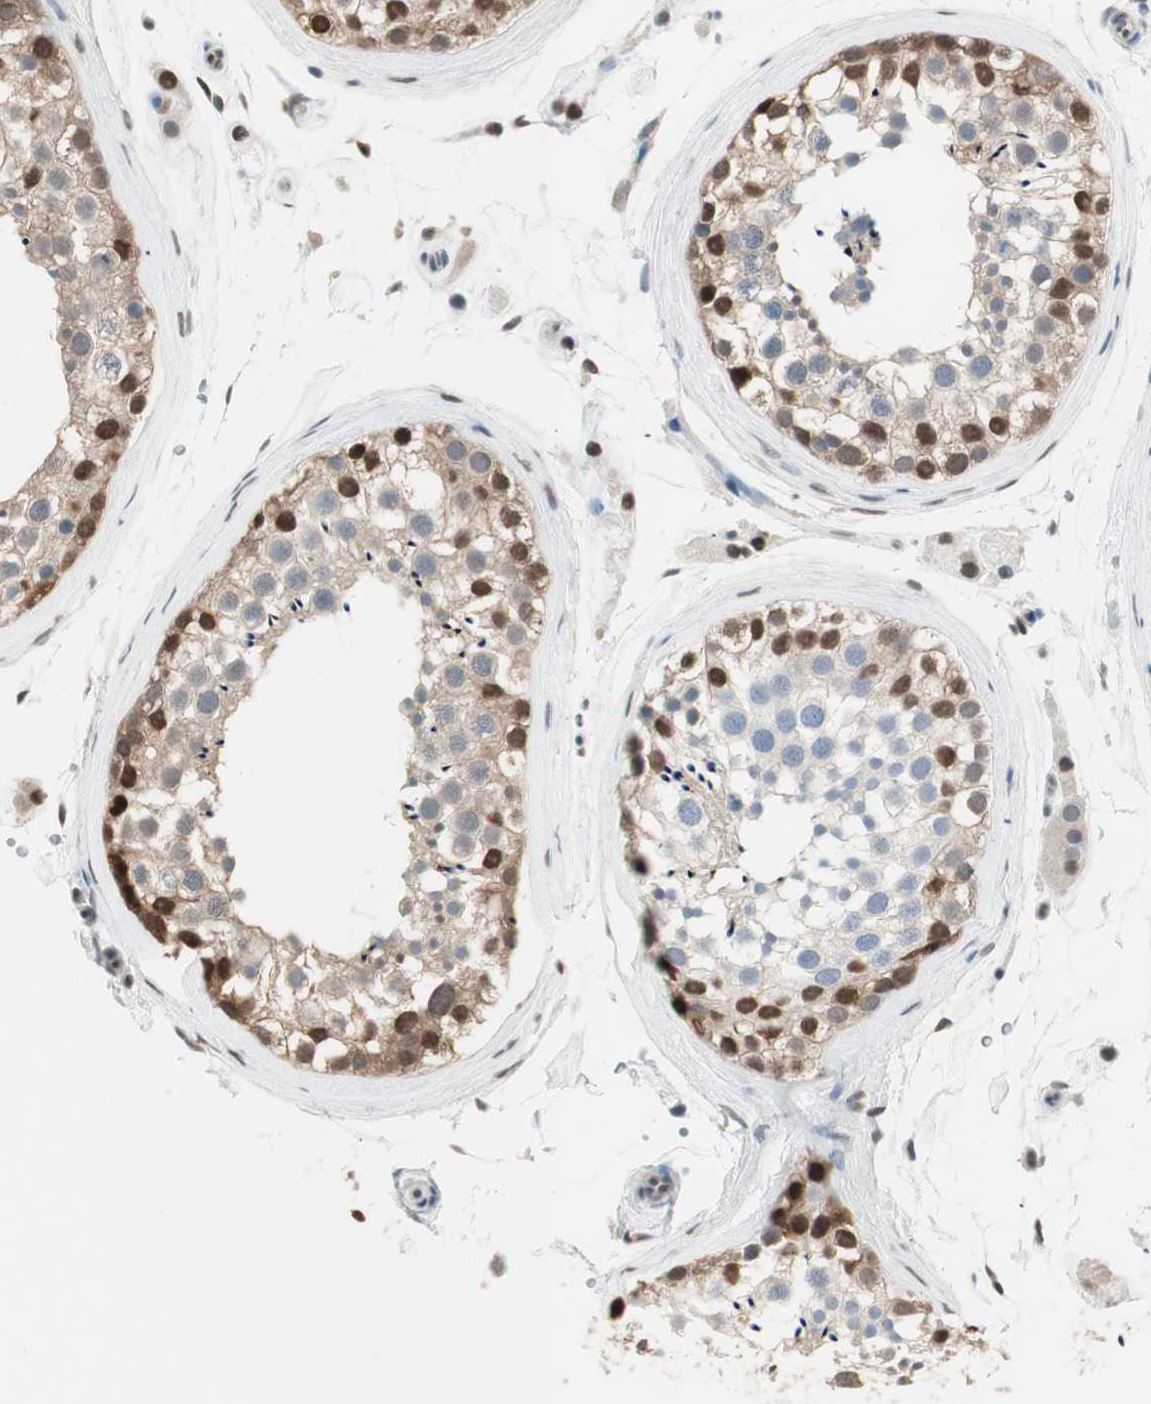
{"staining": {"intensity": "strong", "quantity": "25%-75%", "location": "nuclear"}, "tissue": "testis", "cell_type": "Cells in seminiferous ducts", "image_type": "normal", "snomed": [{"axis": "morphology", "description": "Normal tissue, NOS"}, {"axis": "topography", "description": "Testis"}], "caption": "Protein analysis of normal testis reveals strong nuclear positivity in approximately 25%-75% of cells in seminiferous ducts.", "gene": "LONP2", "patient": {"sex": "male", "age": 46}}